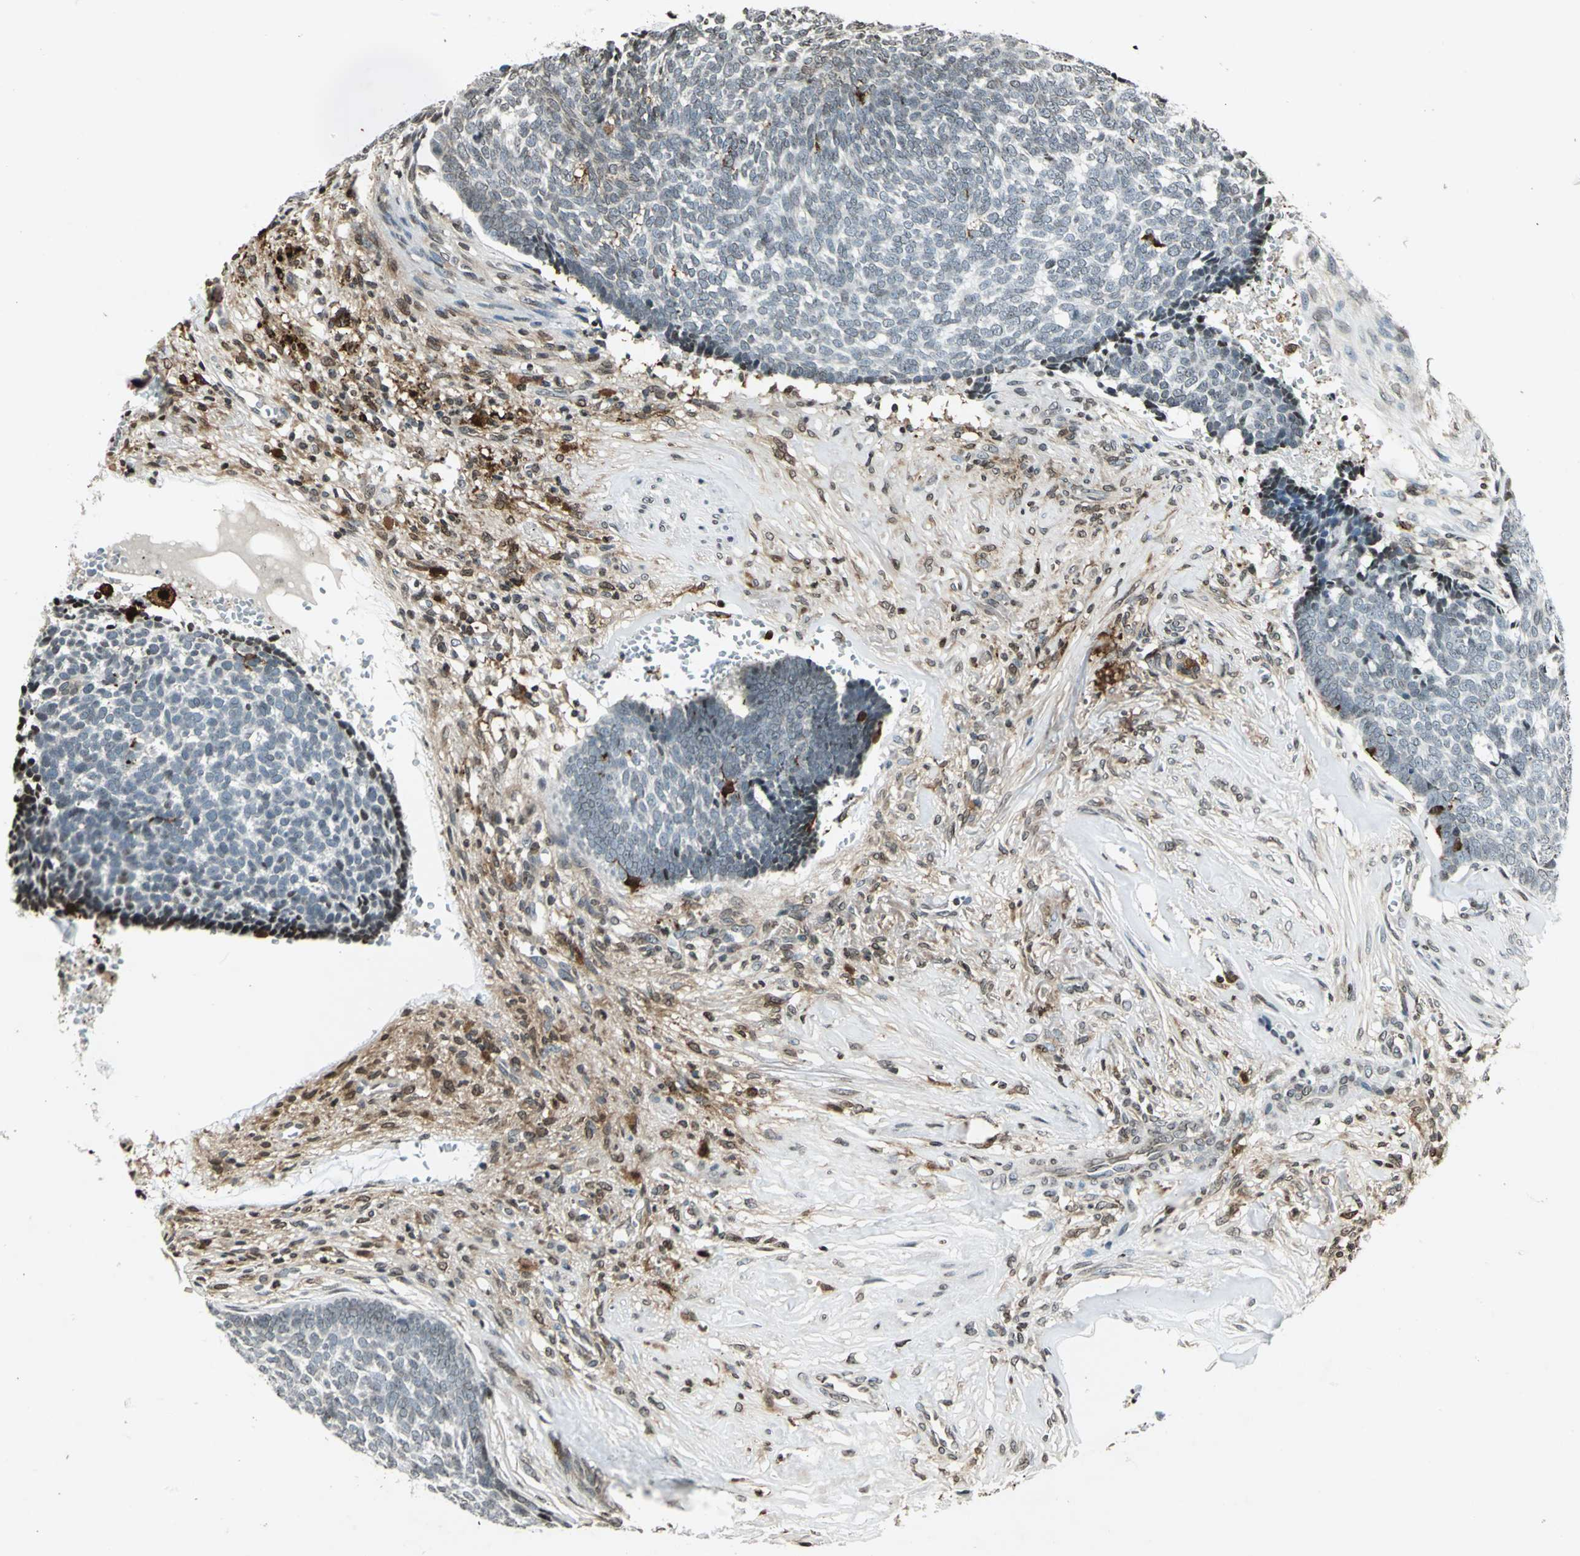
{"staining": {"intensity": "negative", "quantity": "none", "location": "none"}, "tissue": "skin cancer", "cell_type": "Tumor cells", "image_type": "cancer", "snomed": [{"axis": "morphology", "description": "Basal cell carcinoma"}, {"axis": "topography", "description": "Skin"}], "caption": "Basal cell carcinoma (skin) was stained to show a protein in brown. There is no significant positivity in tumor cells.", "gene": "LGALS3", "patient": {"sex": "male", "age": 84}}